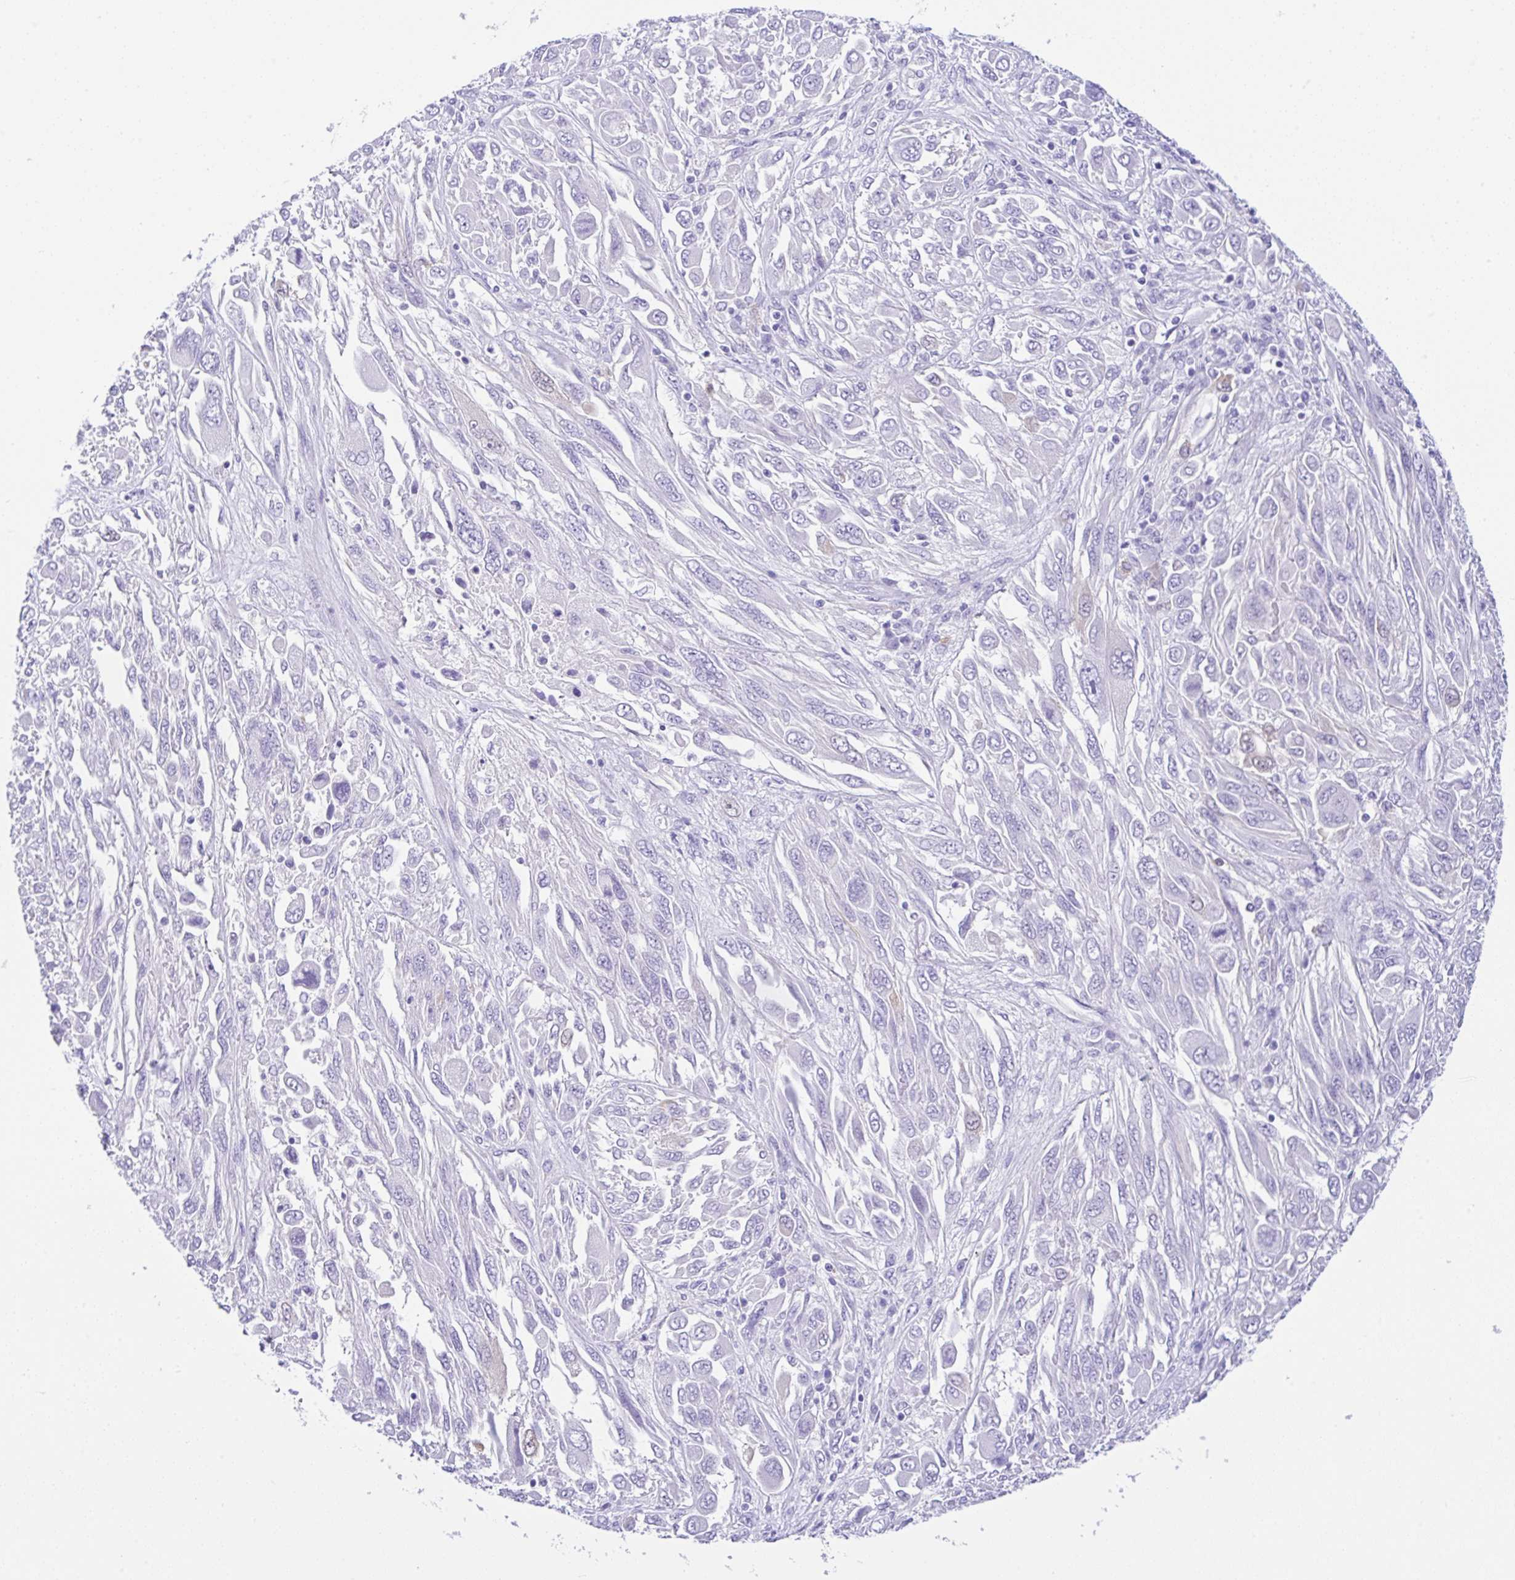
{"staining": {"intensity": "negative", "quantity": "none", "location": "none"}, "tissue": "melanoma", "cell_type": "Tumor cells", "image_type": "cancer", "snomed": [{"axis": "morphology", "description": "Malignant melanoma, NOS"}, {"axis": "topography", "description": "Skin"}], "caption": "The image reveals no significant positivity in tumor cells of malignant melanoma.", "gene": "RRM2", "patient": {"sex": "female", "age": 91}}